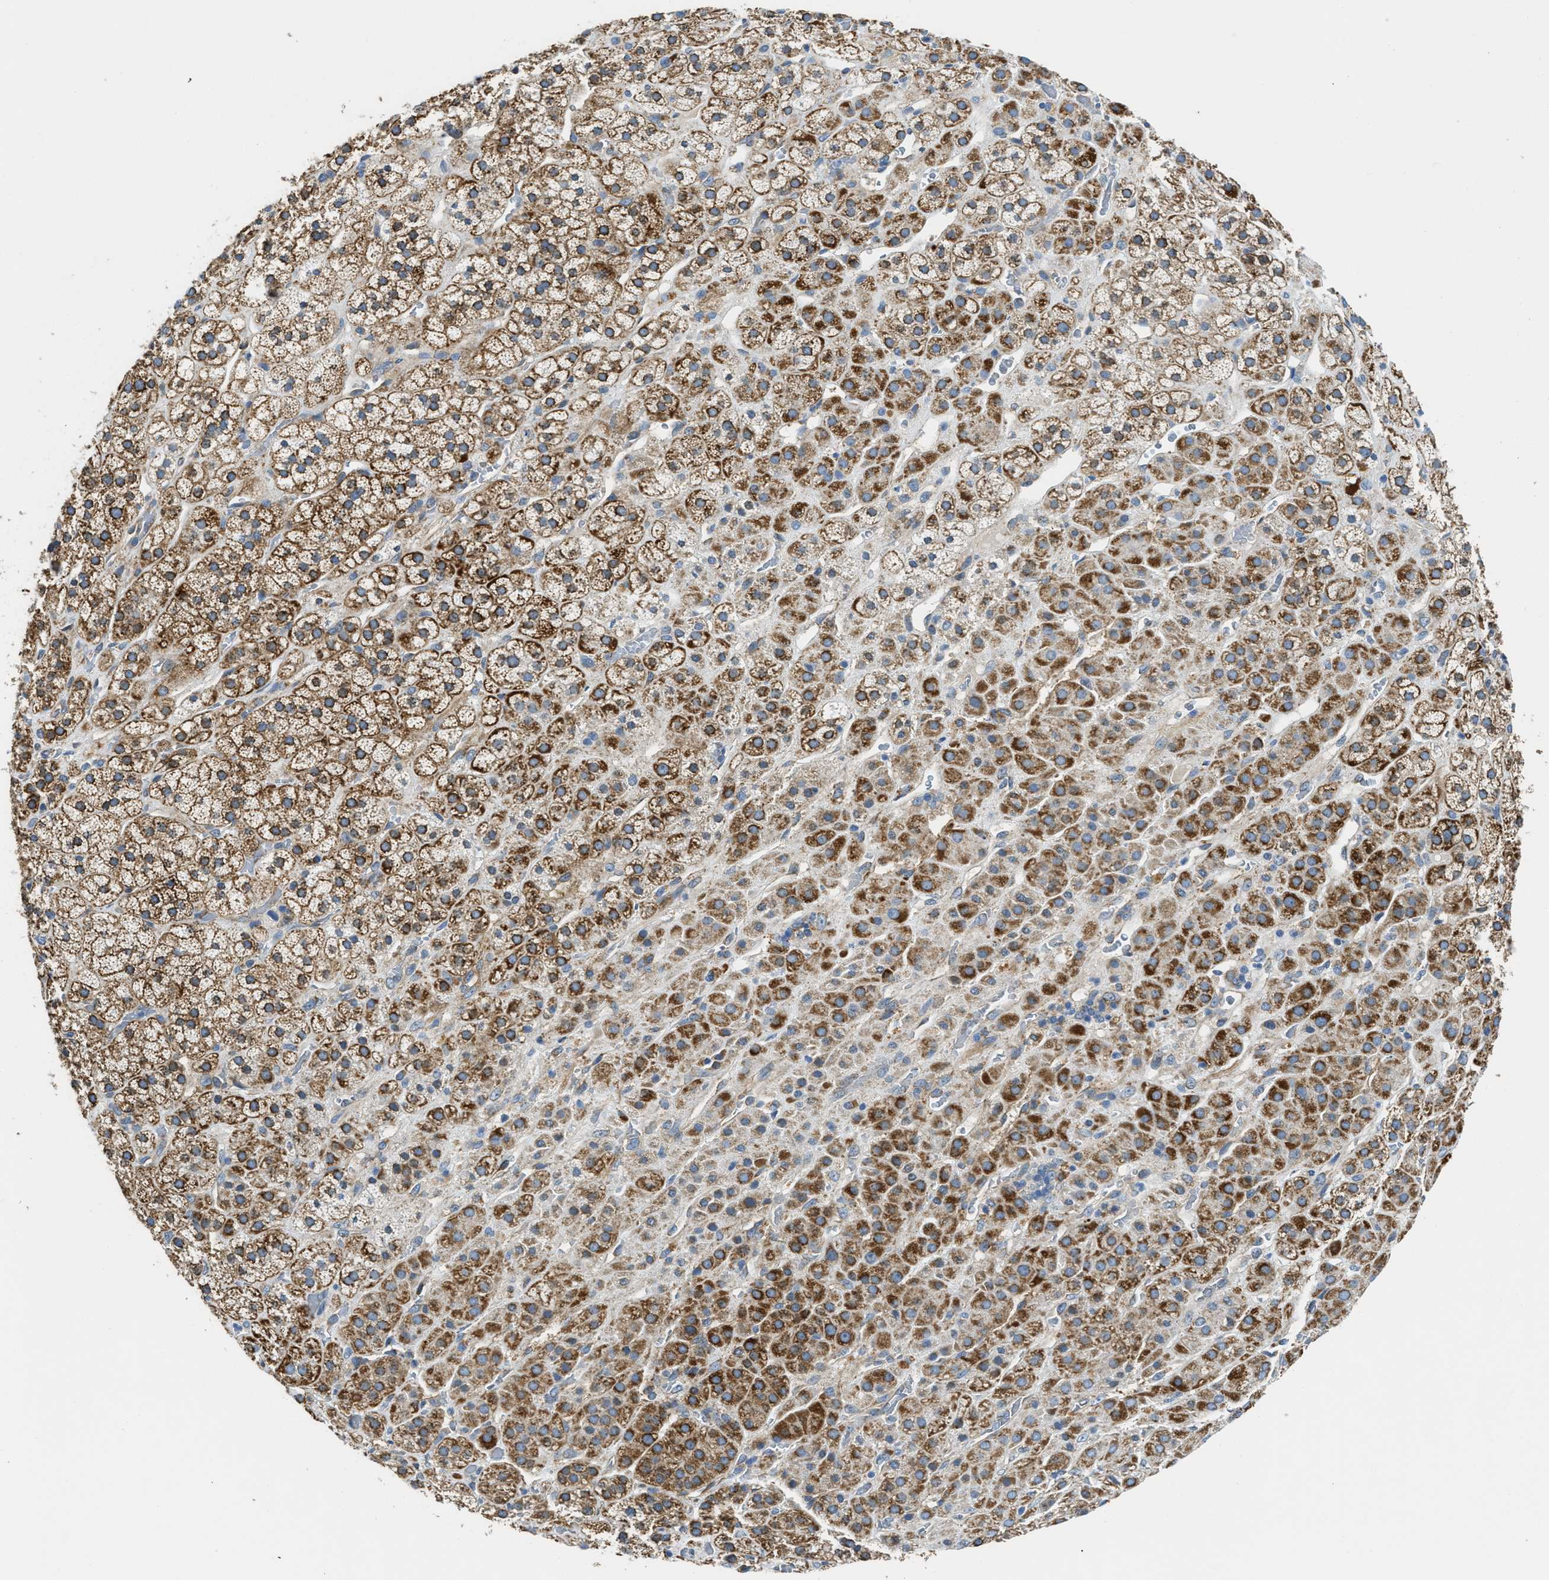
{"staining": {"intensity": "strong", "quantity": ">75%", "location": "cytoplasmic/membranous"}, "tissue": "adrenal gland", "cell_type": "Glandular cells", "image_type": "normal", "snomed": [{"axis": "morphology", "description": "Normal tissue, NOS"}, {"axis": "topography", "description": "Adrenal gland"}], "caption": "IHC (DAB) staining of normal adrenal gland shows strong cytoplasmic/membranous protein expression in approximately >75% of glandular cells. (Brightfield microscopy of DAB IHC at high magnification).", "gene": "STK33", "patient": {"sex": "male", "age": 56}}